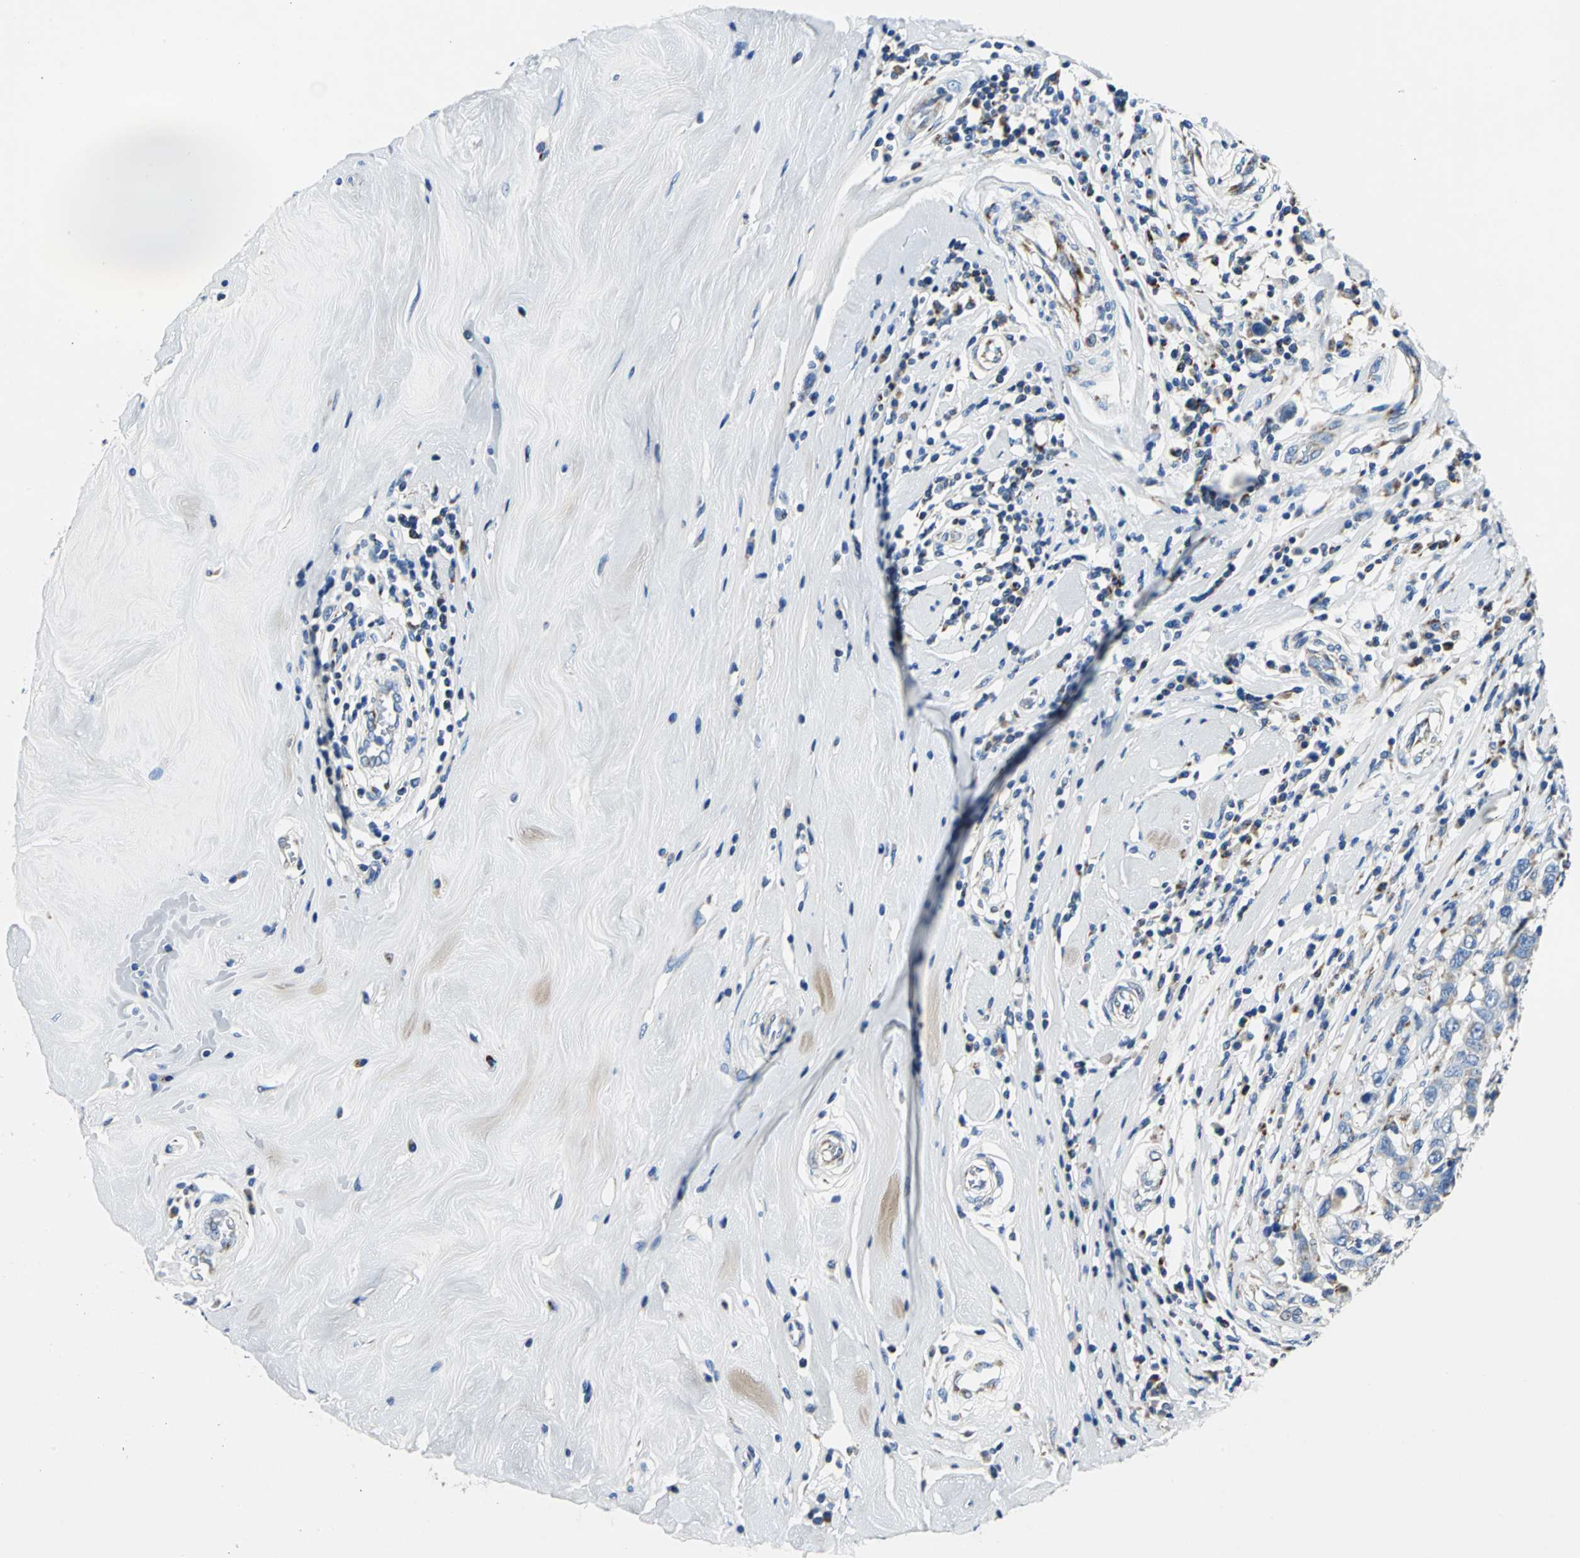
{"staining": {"intensity": "weak", "quantity": "25%-75%", "location": "cytoplasmic/membranous"}, "tissue": "breast cancer", "cell_type": "Tumor cells", "image_type": "cancer", "snomed": [{"axis": "morphology", "description": "Duct carcinoma"}, {"axis": "topography", "description": "Breast"}], "caption": "Weak cytoplasmic/membranous expression is appreciated in about 25%-75% of tumor cells in invasive ductal carcinoma (breast).", "gene": "IFI6", "patient": {"sex": "female", "age": 27}}